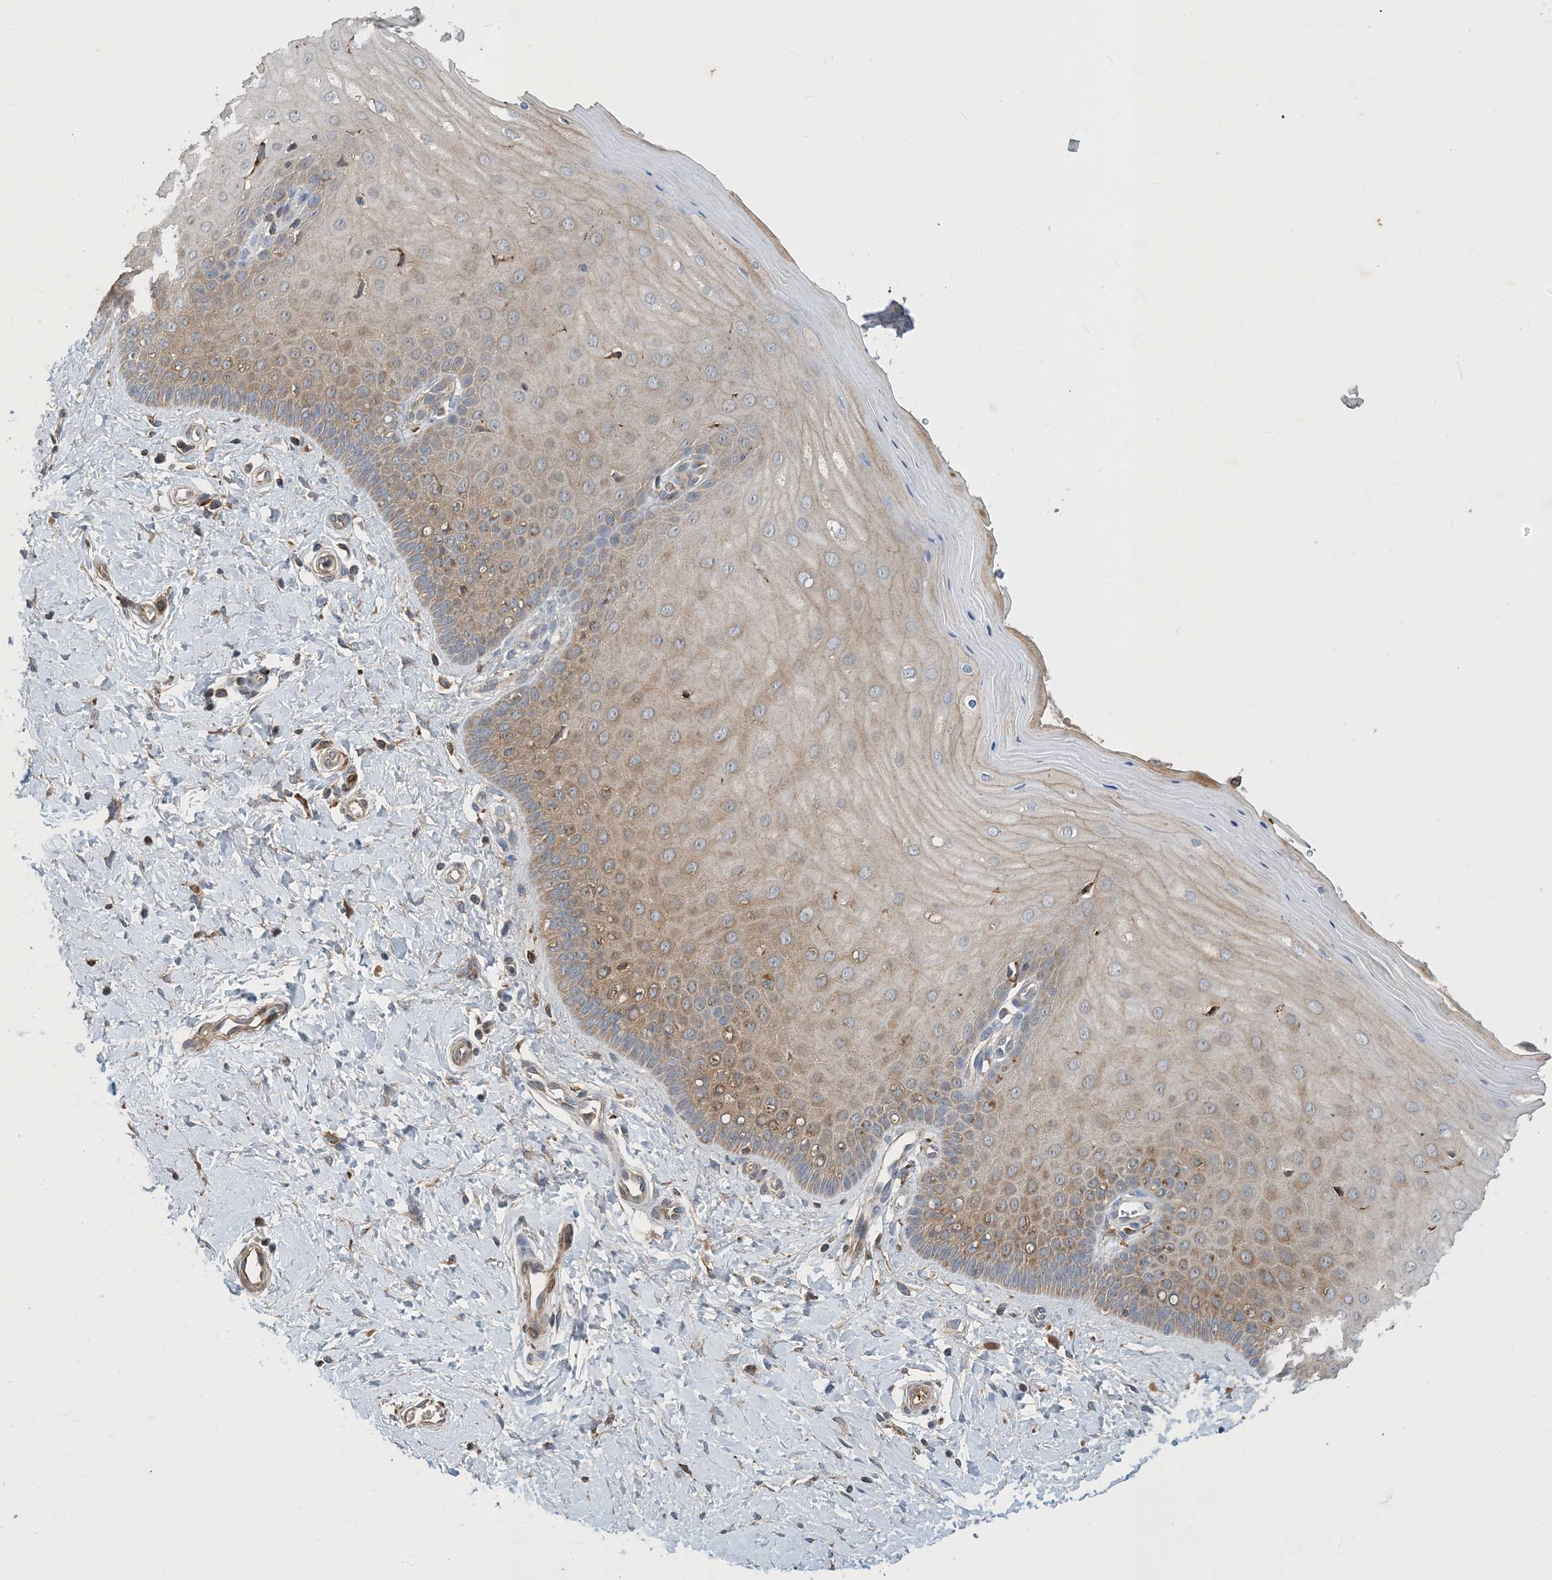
{"staining": {"intensity": "strong", "quantity": "25%-75%", "location": "cytoplasmic/membranous"}, "tissue": "cervix", "cell_type": "Glandular cells", "image_type": "normal", "snomed": [{"axis": "morphology", "description": "Normal tissue, NOS"}, {"axis": "topography", "description": "Cervix"}], "caption": "About 25%-75% of glandular cells in unremarkable human cervix display strong cytoplasmic/membranous protein expression as visualized by brown immunohistochemical staining.", "gene": "STK19", "patient": {"sex": "female", "age": 55}}